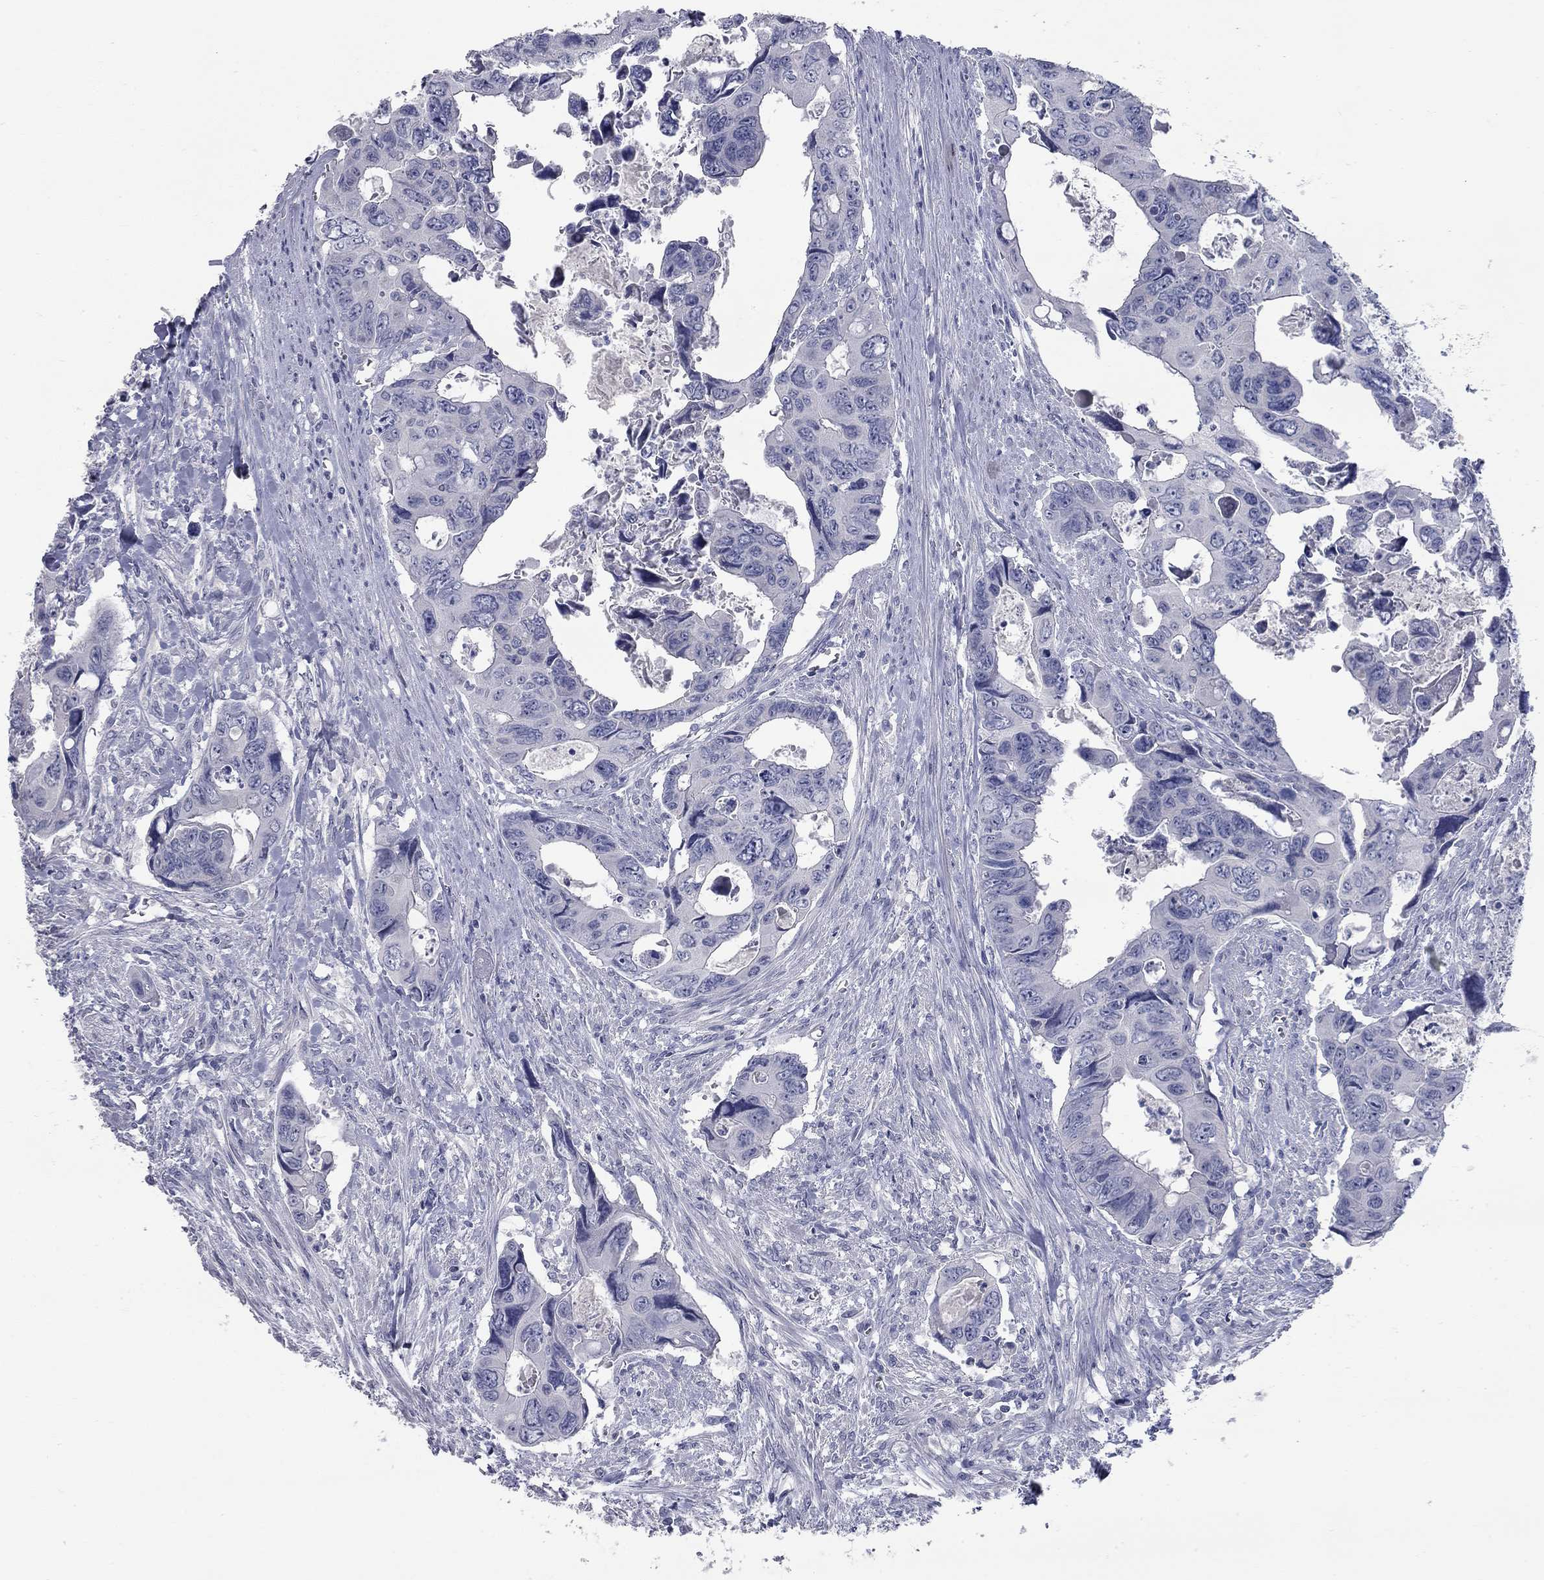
{"staining": {"intensity": "negative", "quantity": "none", "location": "none"}, "tissue": "colorectal cancer", "cell_type": "Tumor cells", "image_type": "cancer", "snomed": [{"axis": "morphology", "description": "Adenocarcinoma, NOS"}, {"axis": "topography", "description": "Rectum"}], "caption": "The photomicrograph demonstrates no staining of tumor cells in adenocarcinoma (colorectal).", "gene": "SYT12", "patient": {"sex": "male", "age": 62}}